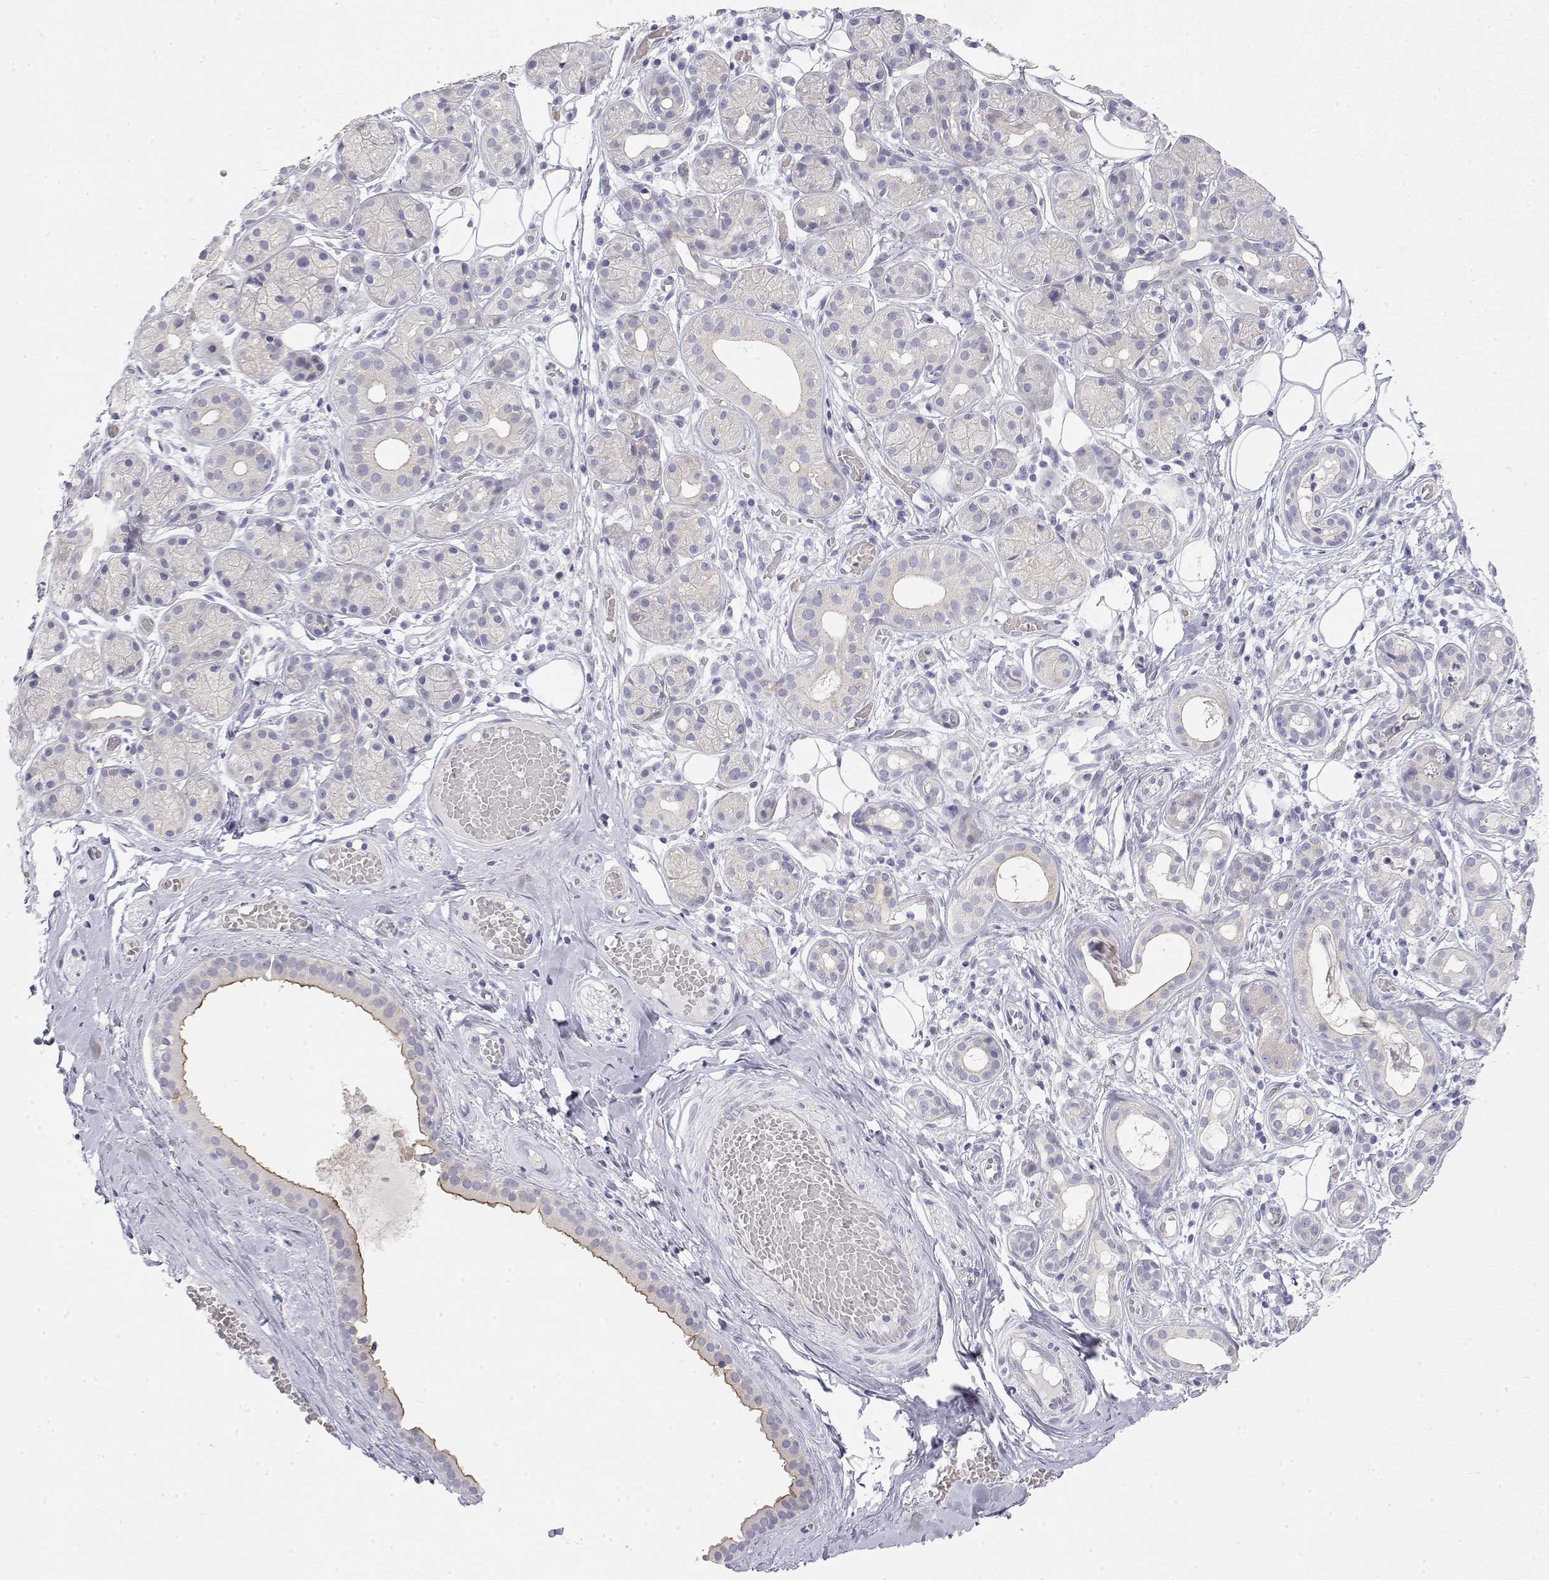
{"staining": {"intensity": "negative", "quantity": "none", "location": "none"}, "tissue": "salivary gland", "cell_type": "Glandular cells", "image_type": "normal", "snomed": [{"axis": "morphology", "description": "Normal tissue, NOS"}, {"axis": "topography", "description": "Salivary gland"}, {"axis": "topography", "description": "Peripheral nerve tissue"}], "caption": "Immunohistochemistry (IHC) of normal human salivary gland reveals no expression in glandular cells.", "gene": "MISP", "patient": {"sex": "male", "age": 71}}